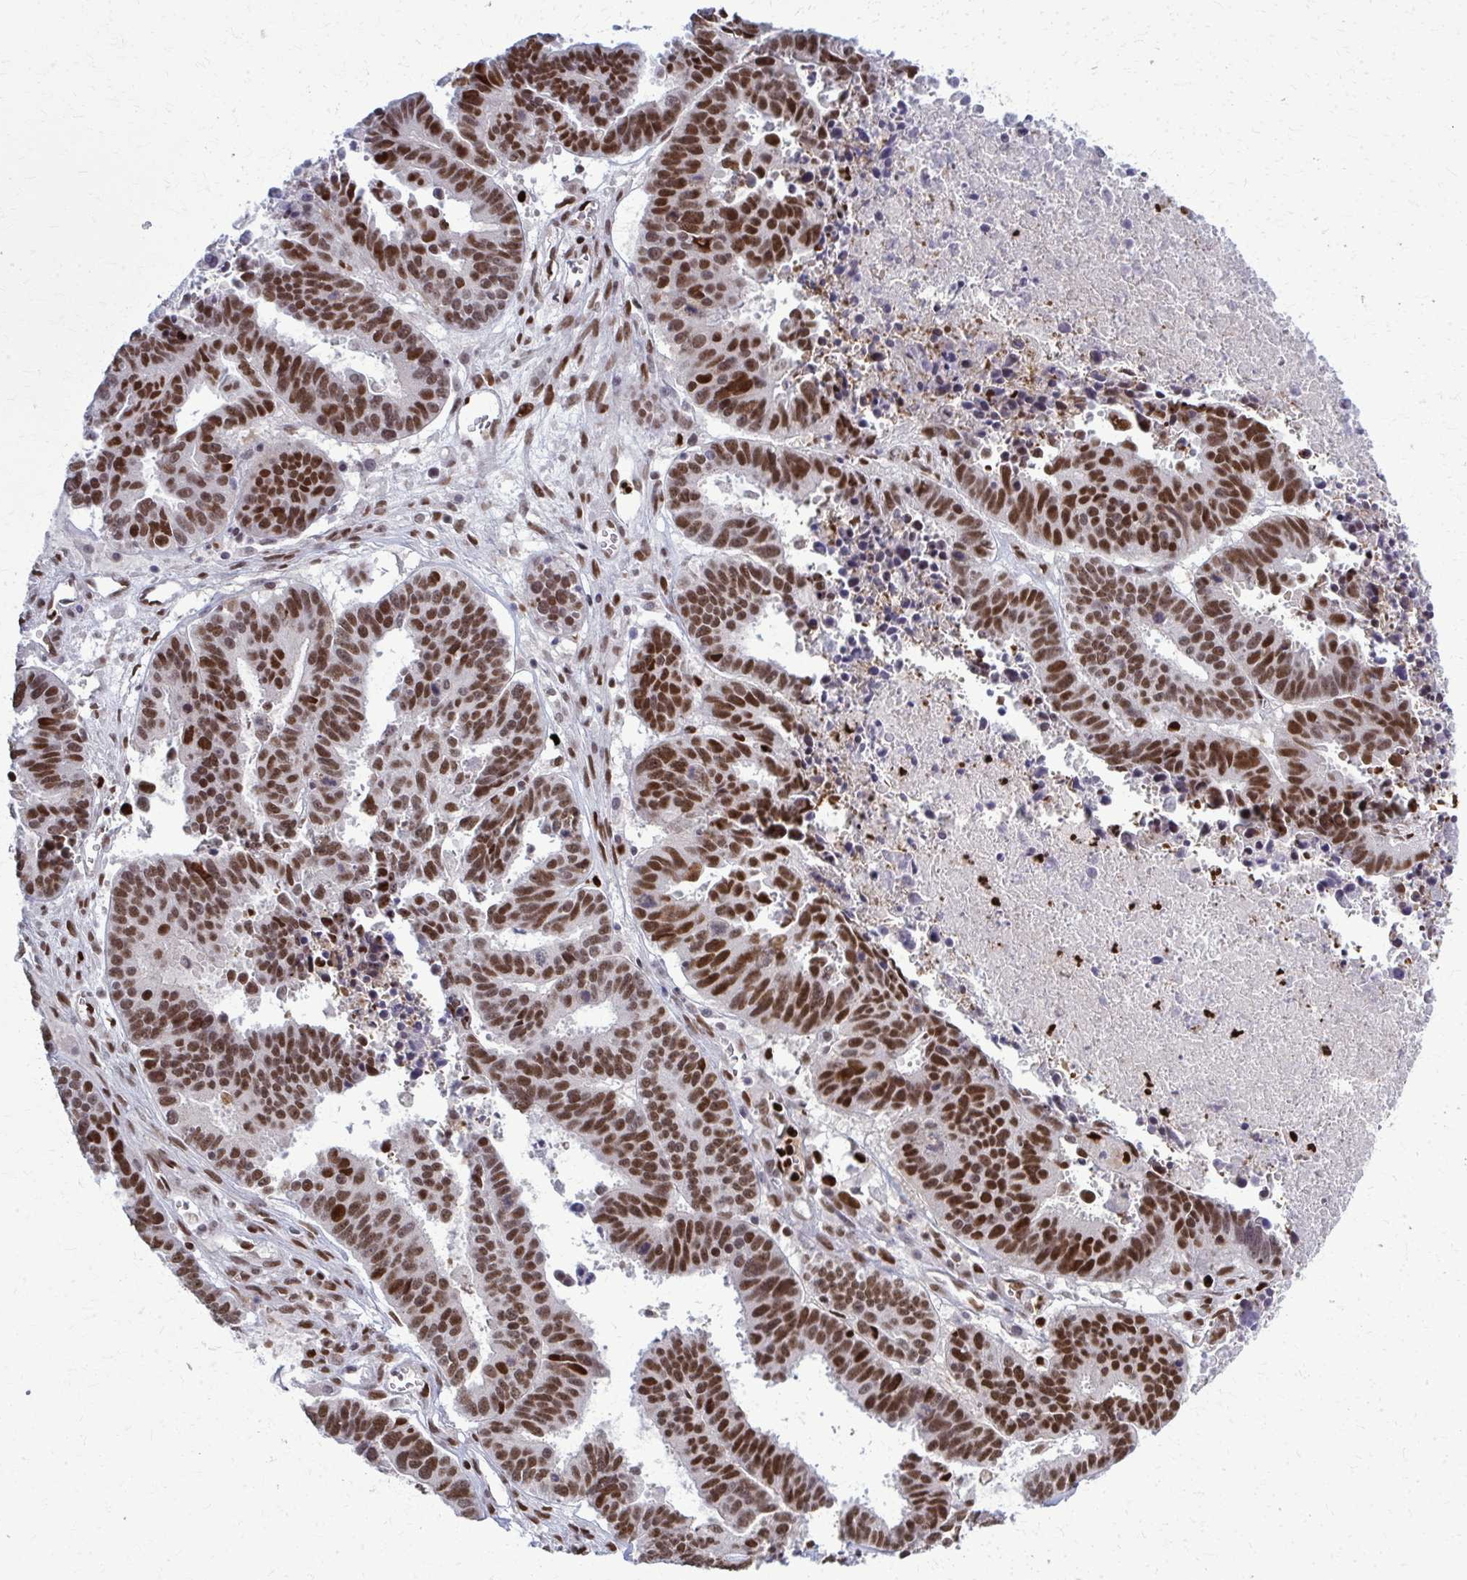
{"staining": {"intensity": "strong", "quantity": ">75%", "location": "nuclear"}, "tissue": "ovarian cancer", "cell_type": "Tumor cells", "image_type": "cancer", "snomed": [{"axis": "morphology", "description": "Carcinoma, endometroid"}, {"axis": "morphology", "description": "Cystadenocarcinoma, serous, NOS"}, {"axis": "topography", "description": "Ovary"}], "caption": "A photomicrograph of ovarian cancer stained for a protein shows strong nuclear brown staining in tumor cells. (brown staining indicates protein expression, while blue staining denotes nuclei).", "gene": "ZNF559", "patient": {"sex": "female", "age": 45}}